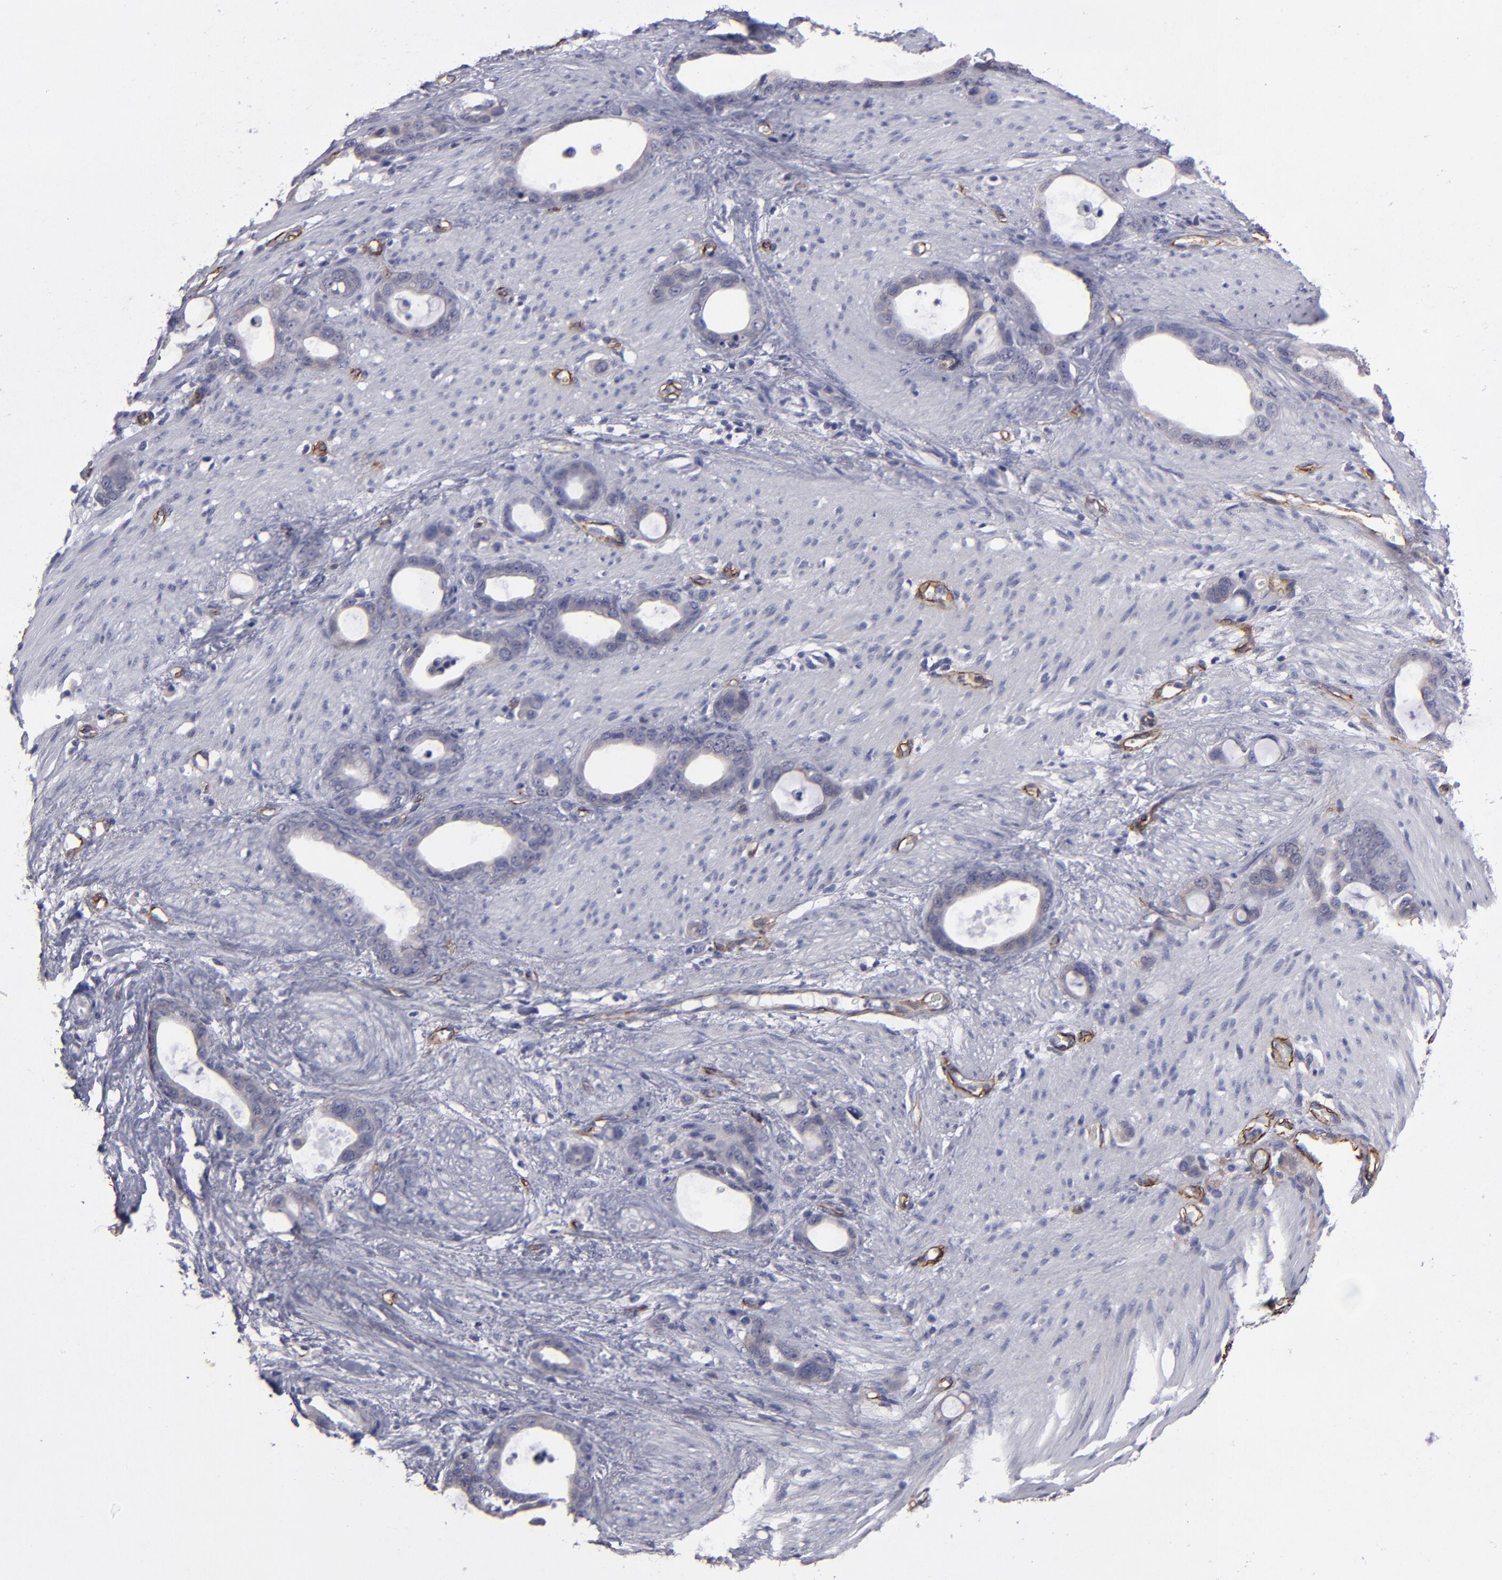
{"staining": {"intensity": "weak", "quantity": ">75%", "location": "cytoplasmic/membranous"}, "tissue": "stomach cancer", "cell_type": "Tumor cells", "image_type": "cancer", "snomed": [{"axis": "morphology", "description": "Adenocarcinoma, NOS"}, {"axis": "topography", "description": "Stomach"}], "caption": "Immunohistochemistry (DAB) staining of stomach cancer demonstrates weak cytoplasmic/membranous protein expression in approximately >75% of tumor cells. (brown staining indicates protein expression, while blue staining denotes nuclei).", "gene": "ZNF175", "patient": {"sex": "female", "age": 75}}